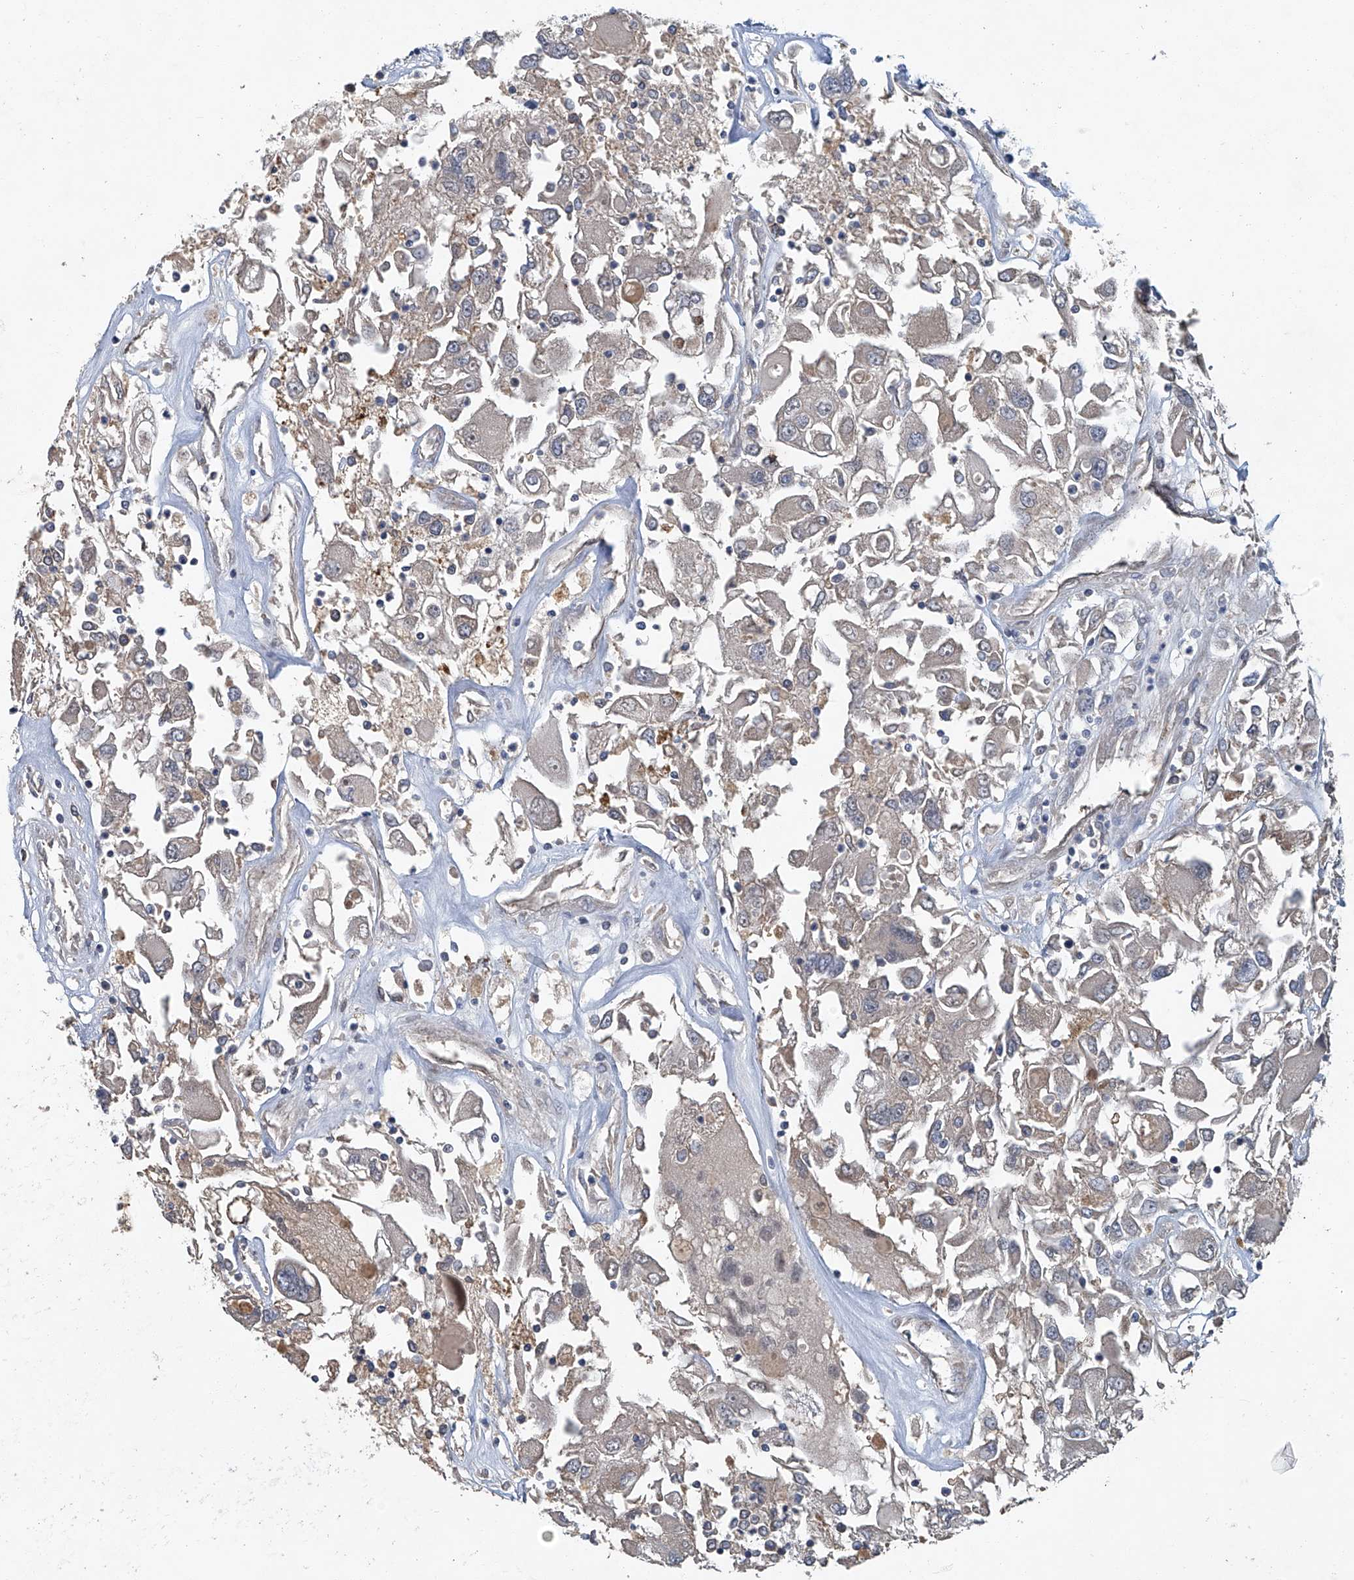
{"staining": {"intensity": "negative", "quantity": "none", "location": "none"}, "tissue": "renal cancer", "cell_type": "Tumor cells", "image_type": "cancer", "snomed": [{"axis": "morphology", "description": "Adenocarcinoma, NOS"}, {"axis": "topography", "description": "Kidney"}], "caption": "IHC of human renal adenocarcinoma exhibits no staining in tumor cells.", "gene": "ANKRD34A", "patient": {"sex": "female", "age": 52}}